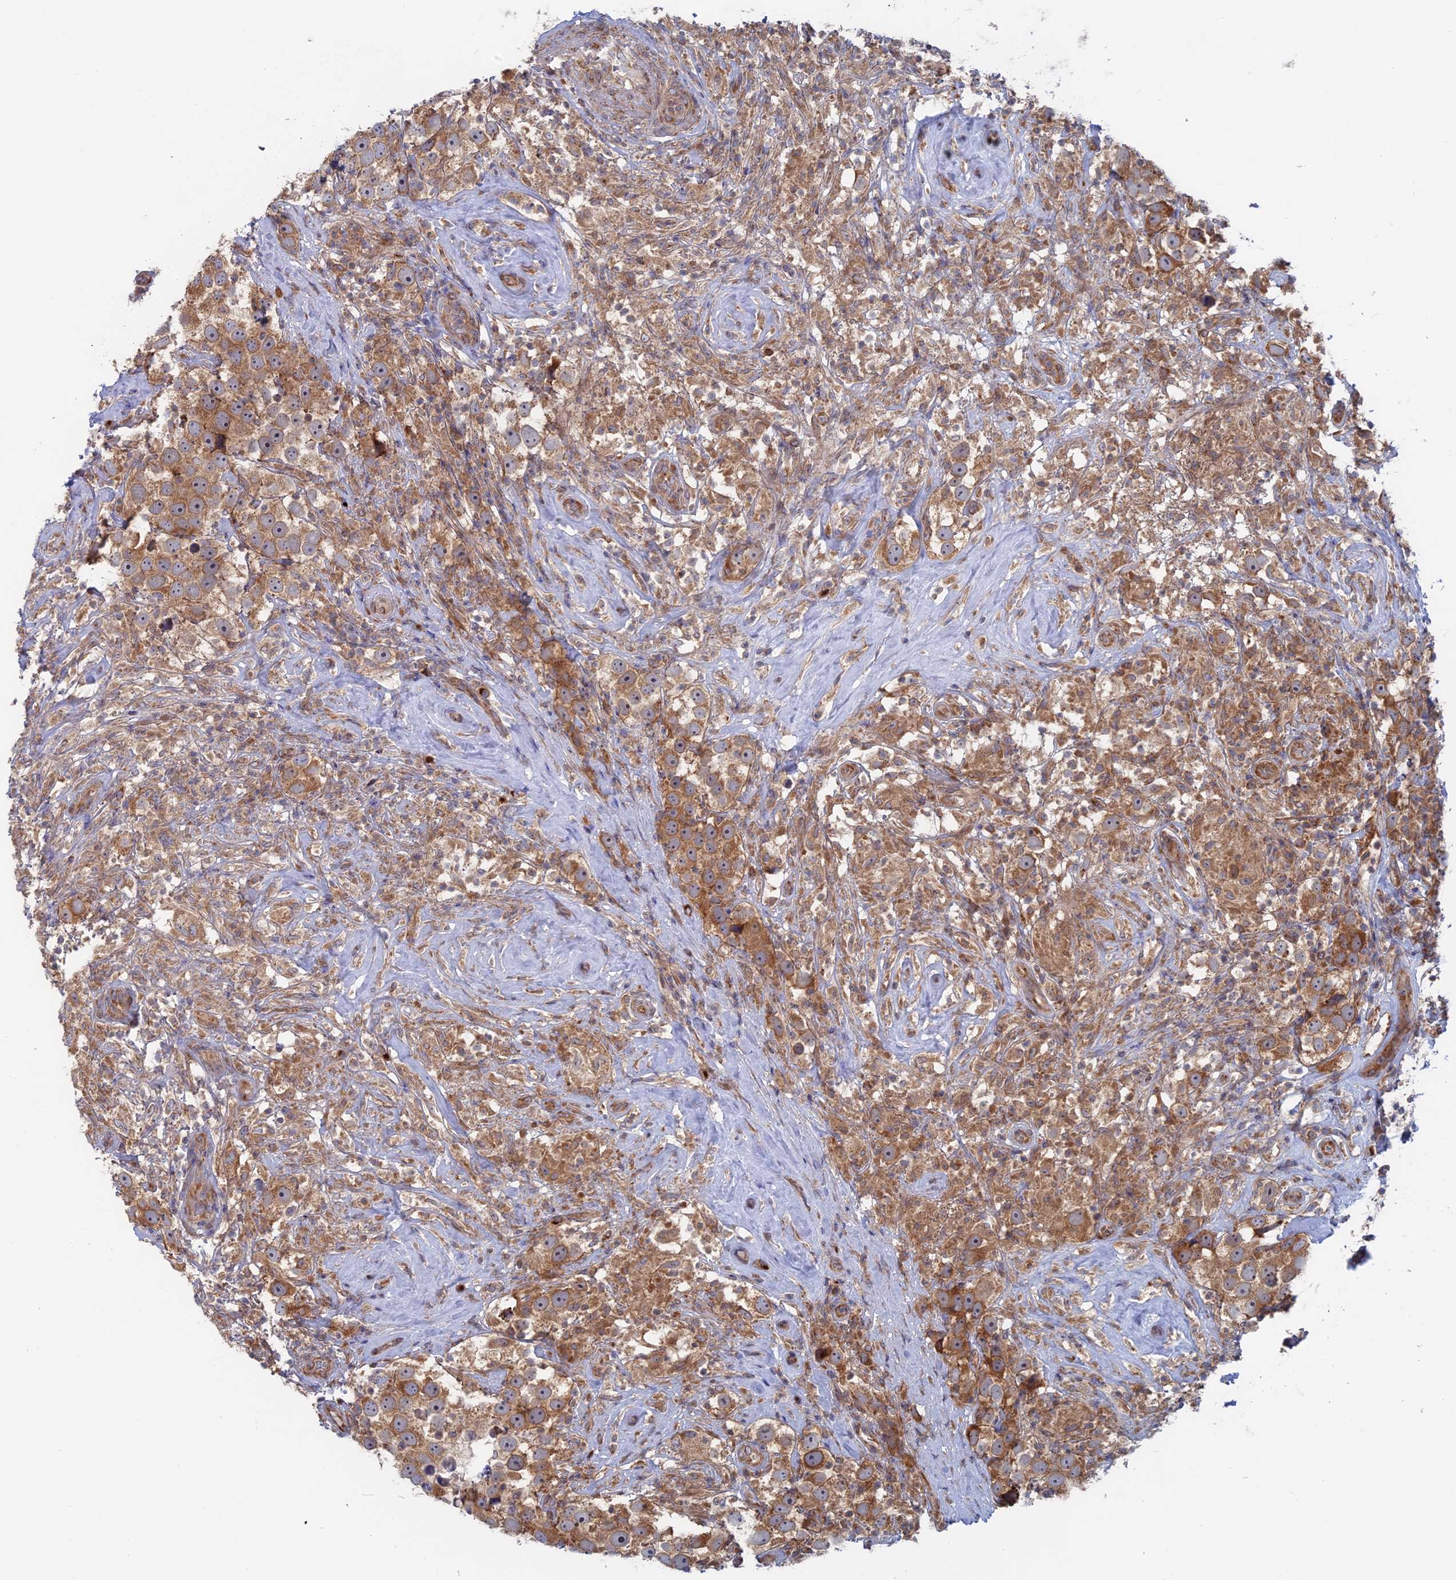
{"staining": {"intensity": "moderate", "quantity": ">75%", "location": "cytoplasmic/membranous"}, "tissue": "testis cancer", "cell_type": "Tumor cells", "image_type": "cancer", "snomed": [{"axis": "morphology", "description": "Seminoma, NOS"}, {"axis": "topography", "description": "Testis"}], "caption": "A photomicrograph of human testis cancer stained for a protein exhibits moderate cytoplasmic/membranous brown staining in tumor cells. Immunohistochemistry stains the protein of interest in brown and the nuclei are stained blue.", "gene": "TBC1D30", "patient": {"sex": "male", "age": 49}}